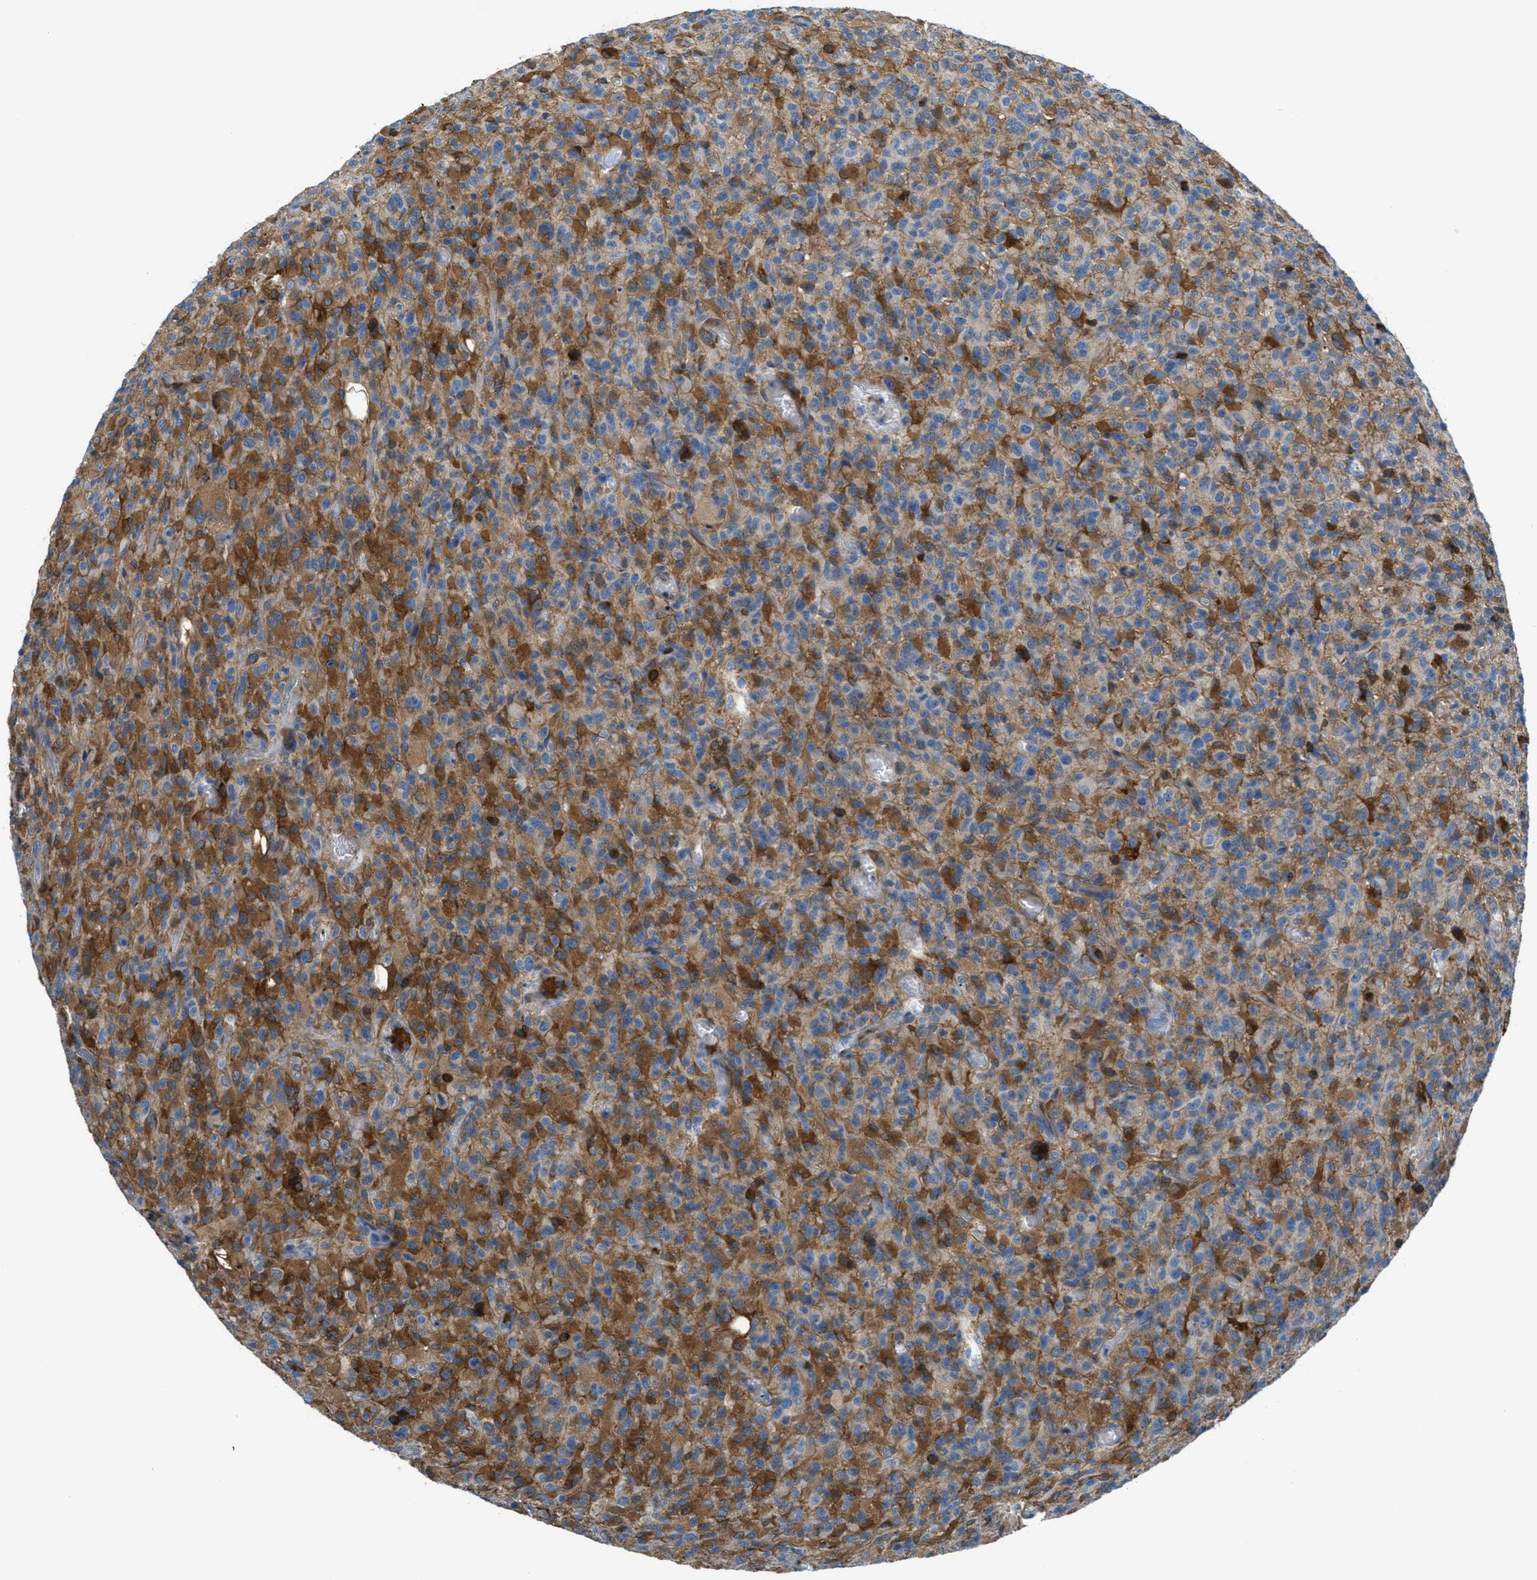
{"staining": {"intensity": "strong", "quantity": "25%-75%", "location": "cytoplasmic/membranous"}, "tissue": "glioma", "cell_type": "Tumor cells", "image_type": "cancer", "snomed": [{"axis": "morphology", "description": "Glioma, malignant, High grade"}, {"axis": "topography", "description": "Brain"}], "caption": "High-grade glioma (malignant) stained with a protein marker exhibits strong staining in tumor cells.", "gene": "MAPRE2", "patient": {"sex": "male", "age": 71}}